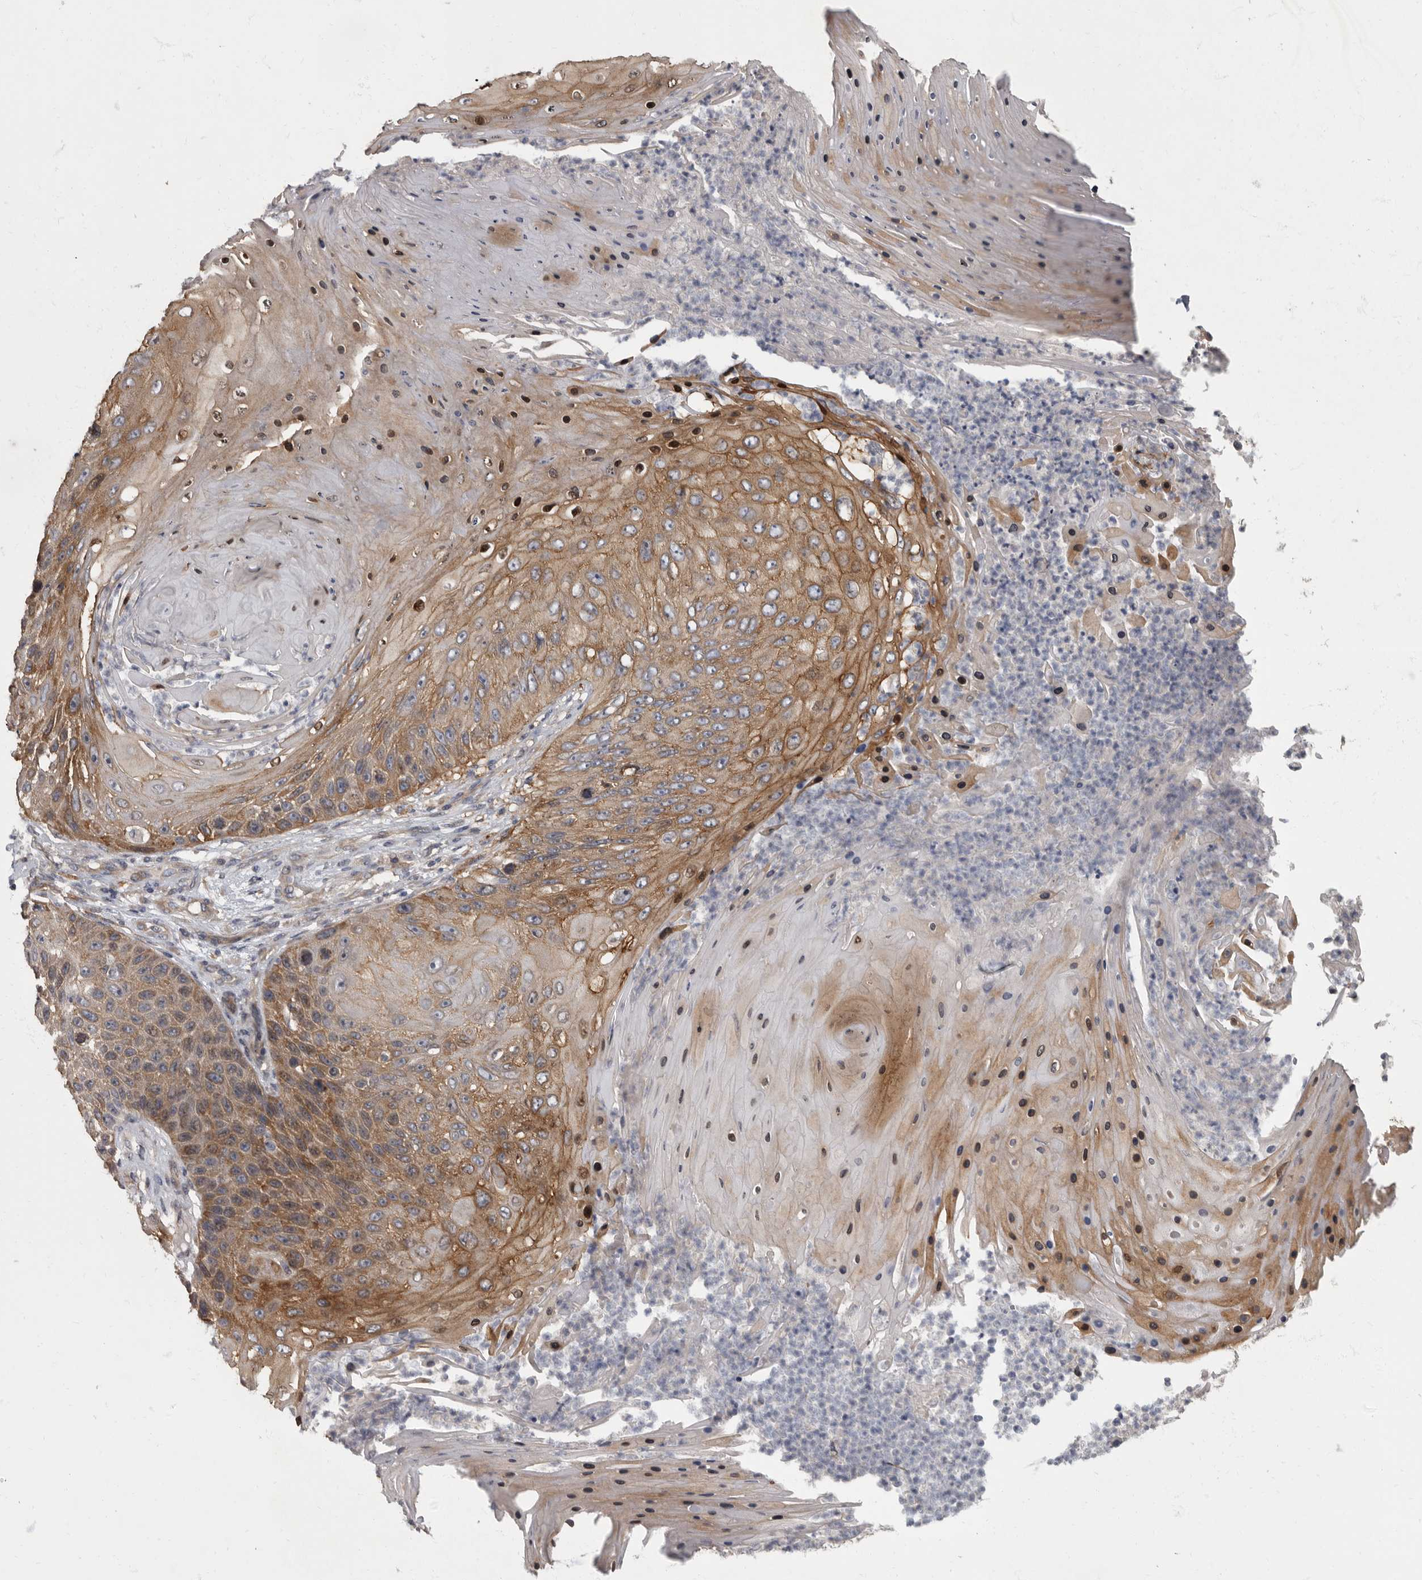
{"staining": {"intensity": "moderate", "quantity": ">75%", "location": "cytoplasmic/membranous"}, "tissue": "skin cancer", "cell_type": "Tumor cells", "image_type": "cancer", "snomed": [{"axis": "morphology", "description": "Squamous cell carcinoma, NOS"}, {"axis": "topography", "description": "Skin"}], "caption": "The image demonstrates a brown stain indicating the presence of a protein in the cytoplasmic/membranous of tumor cells in skin squamous cell carcinoma.", "gene": "PDK1", "patient": {"sex": "female", "age": 88}}